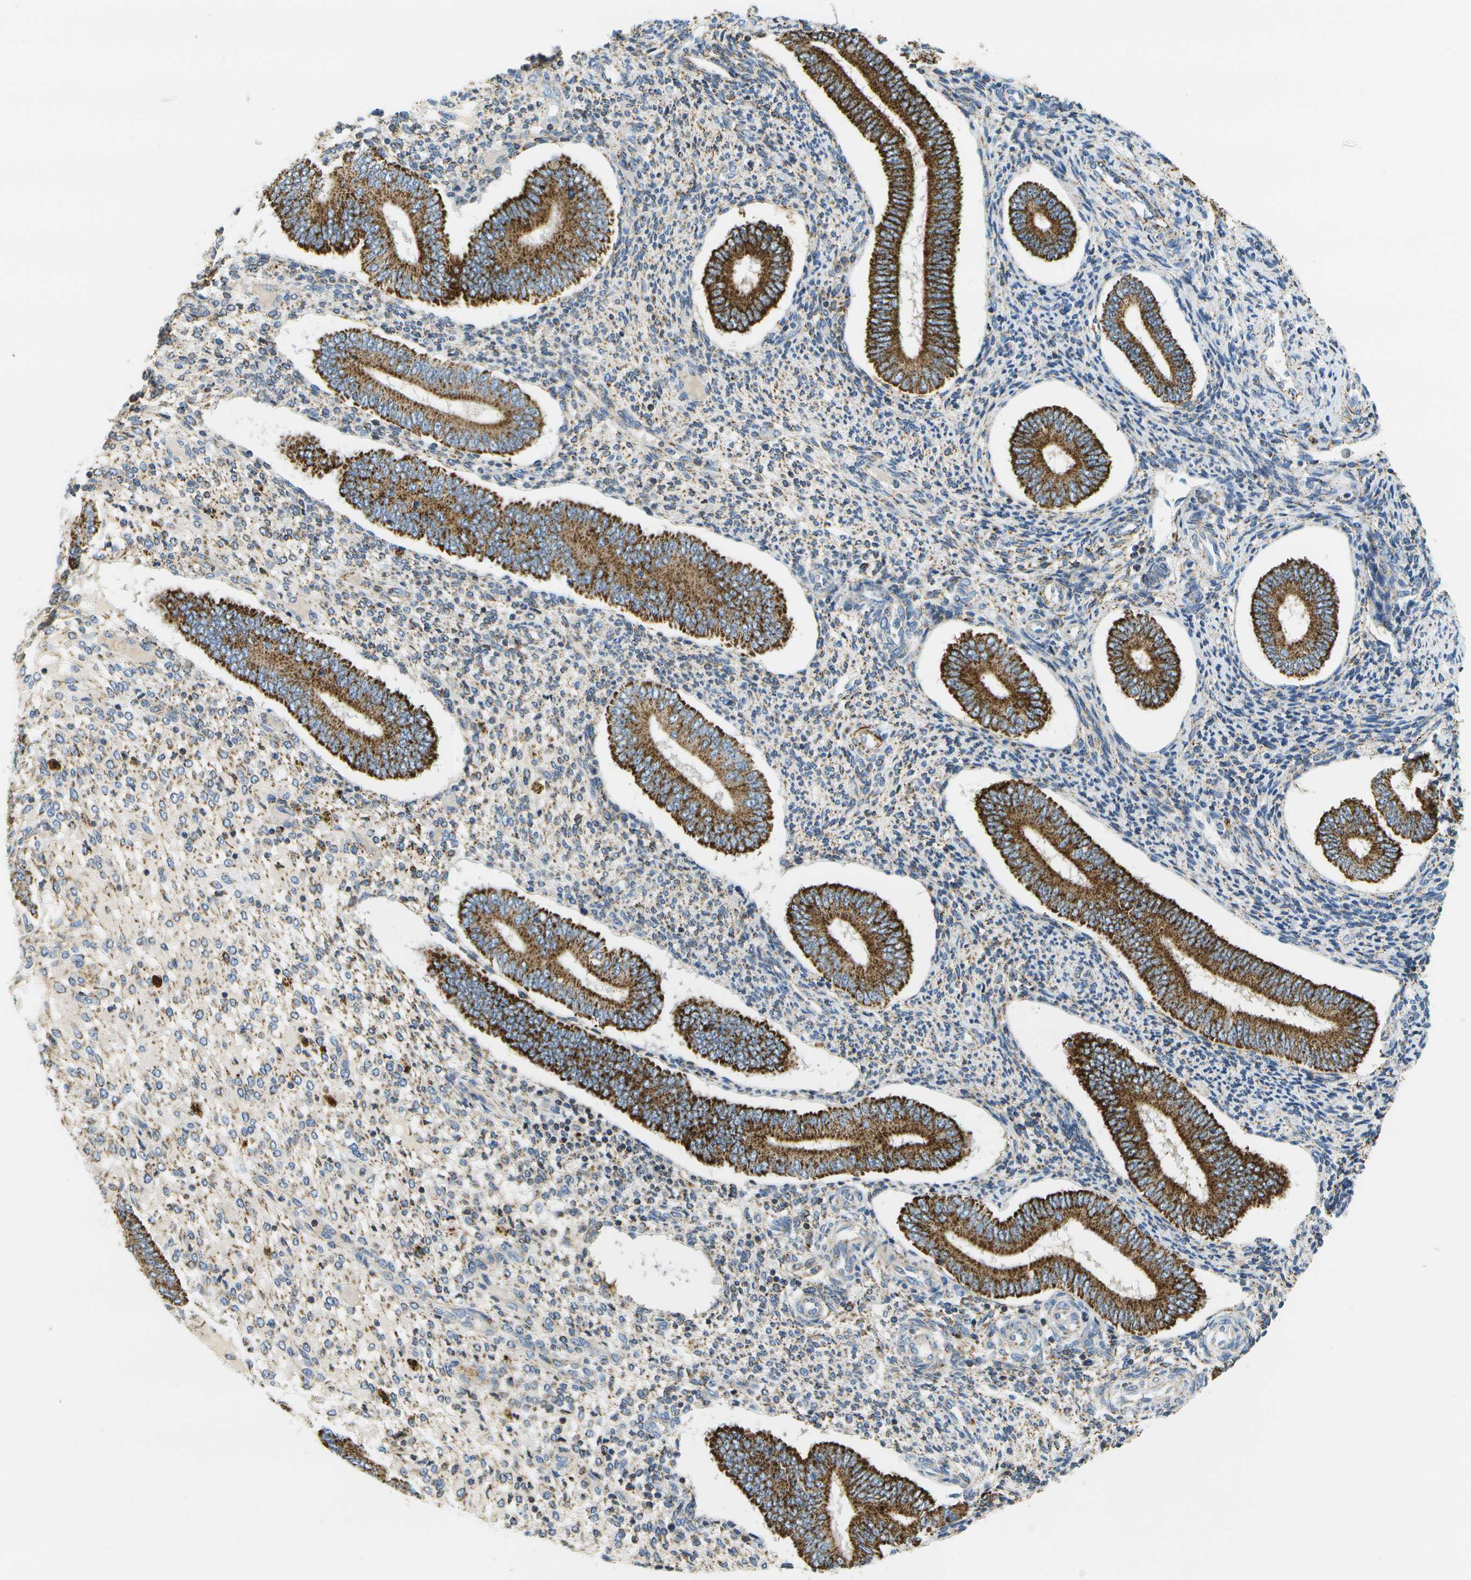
{"staining": {"intensity": "moderate", "quantity": "25%-75%", "location": "cytoplasmic/membranous"}, "tissue": "endometrium", "cell_type": "Cells in endometrial stroma", "image_type": "normal", "snomed": [{"axis": "morphology", "description": "Normal tissue, NOS"}, {"axis": "topography", "description": "Endometrium"}], "caption": "A brown stain labels moderate cytoplasmic/membranous expression of a protein in cells in endometrial stroma of benign endometrium.", "gene": "HLCS", "patient": {"sex": "female", "age": 42}}